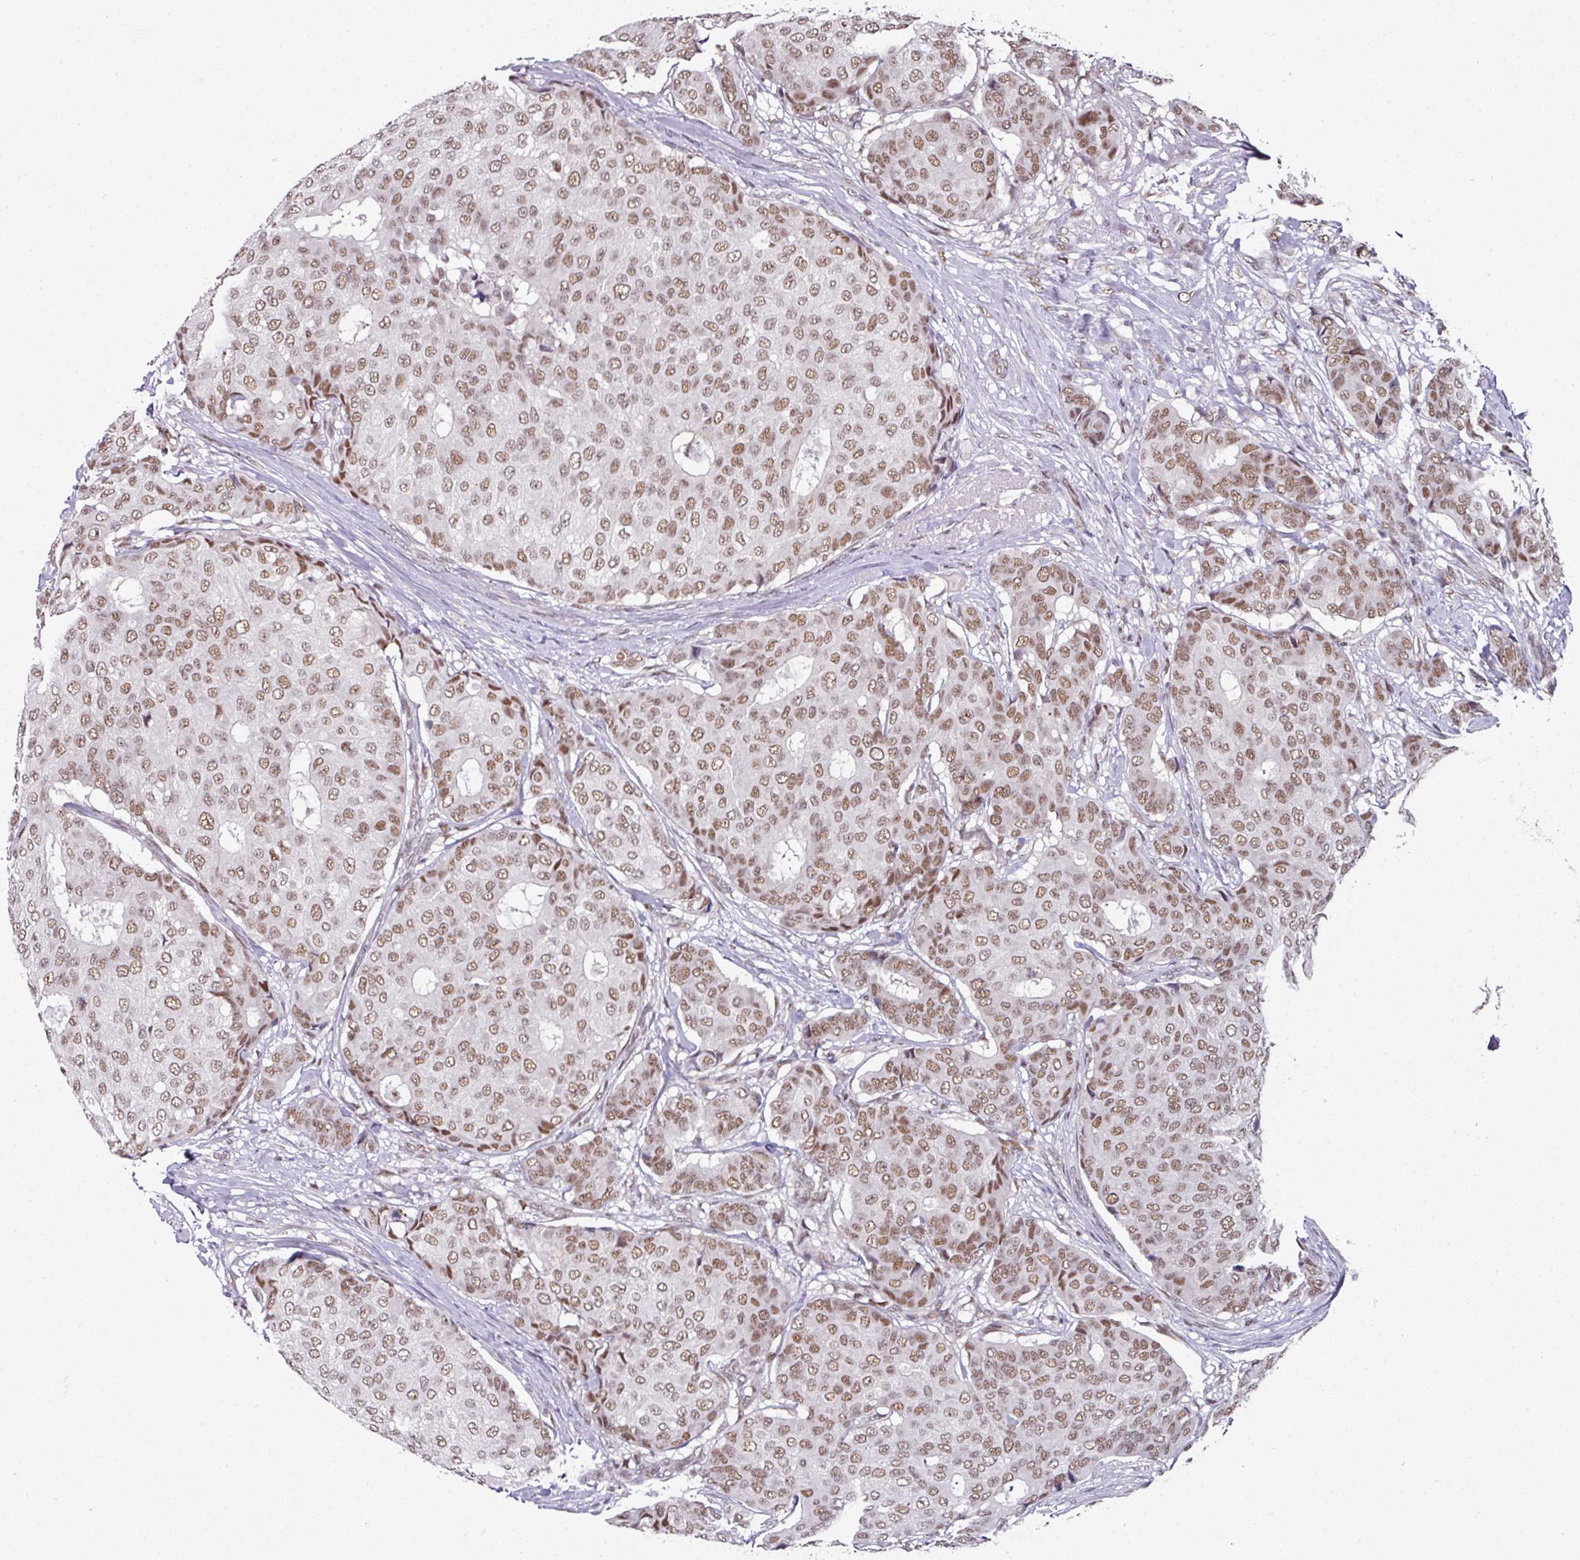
{"staining": {"intensity": "moderate", "quantity": ">75%", "location": "nuclear"}, "tissue": "breast cancer", "cell_type": "Tumor cells", "image_type": "cancer", "snomed": [{"axis": "morphology", "description": "Duct carcinoma"}, {"axis": "topography", "description": "Breast"}], "caption": "The micrograph demonstrates immunohistochemical staining of breast invasive ductal carcinoma. There is moderate nuclear positivity is seen in approximately >75% of tumor cells.", "gene": "RAD50", "patient": {"sex": "female", "age": 75}}